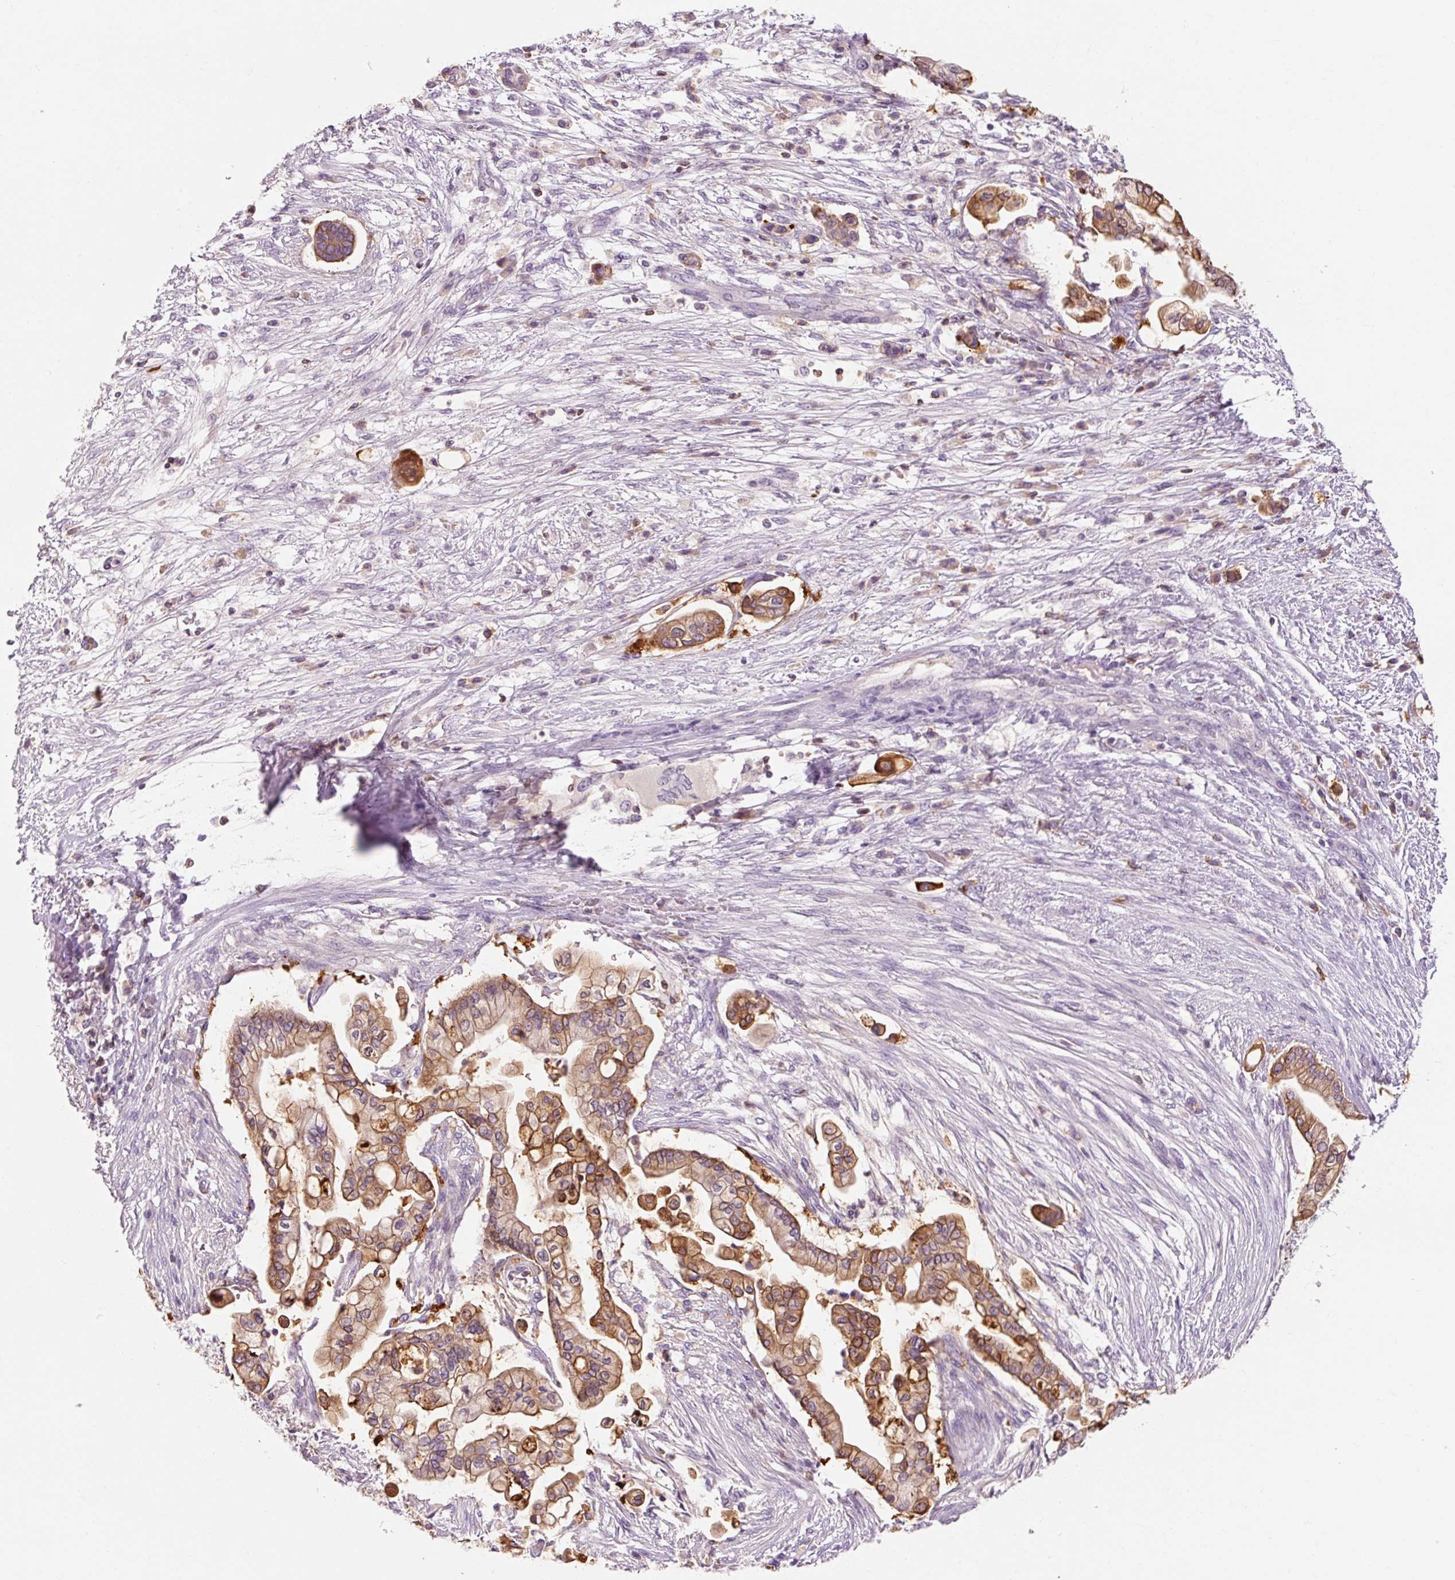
{"staining": {"intensity": "moderate", "quantity": ">75%", "location": "cytoplasmic/membranous"}, "tissue": "pancreatic cancer", "cell_type": "Tumor cells", "image_type": "cancer", "snomed": [{"axis": "morphology", "description": "Adenocarcinoma, NOS"}, {"axis": "topography", "description": "Pancreas"}], "caption": "An immunohistochemistry histopathology image of neoplastic tissue is shown. Protein staining in brown shows moderate cytoplasmic/membranous positivity in pancreatic cancer (adenocarcinoma) within tumor cells.", "gene": "OR8K1", "patient": {"sex": "female", "age": 69}}